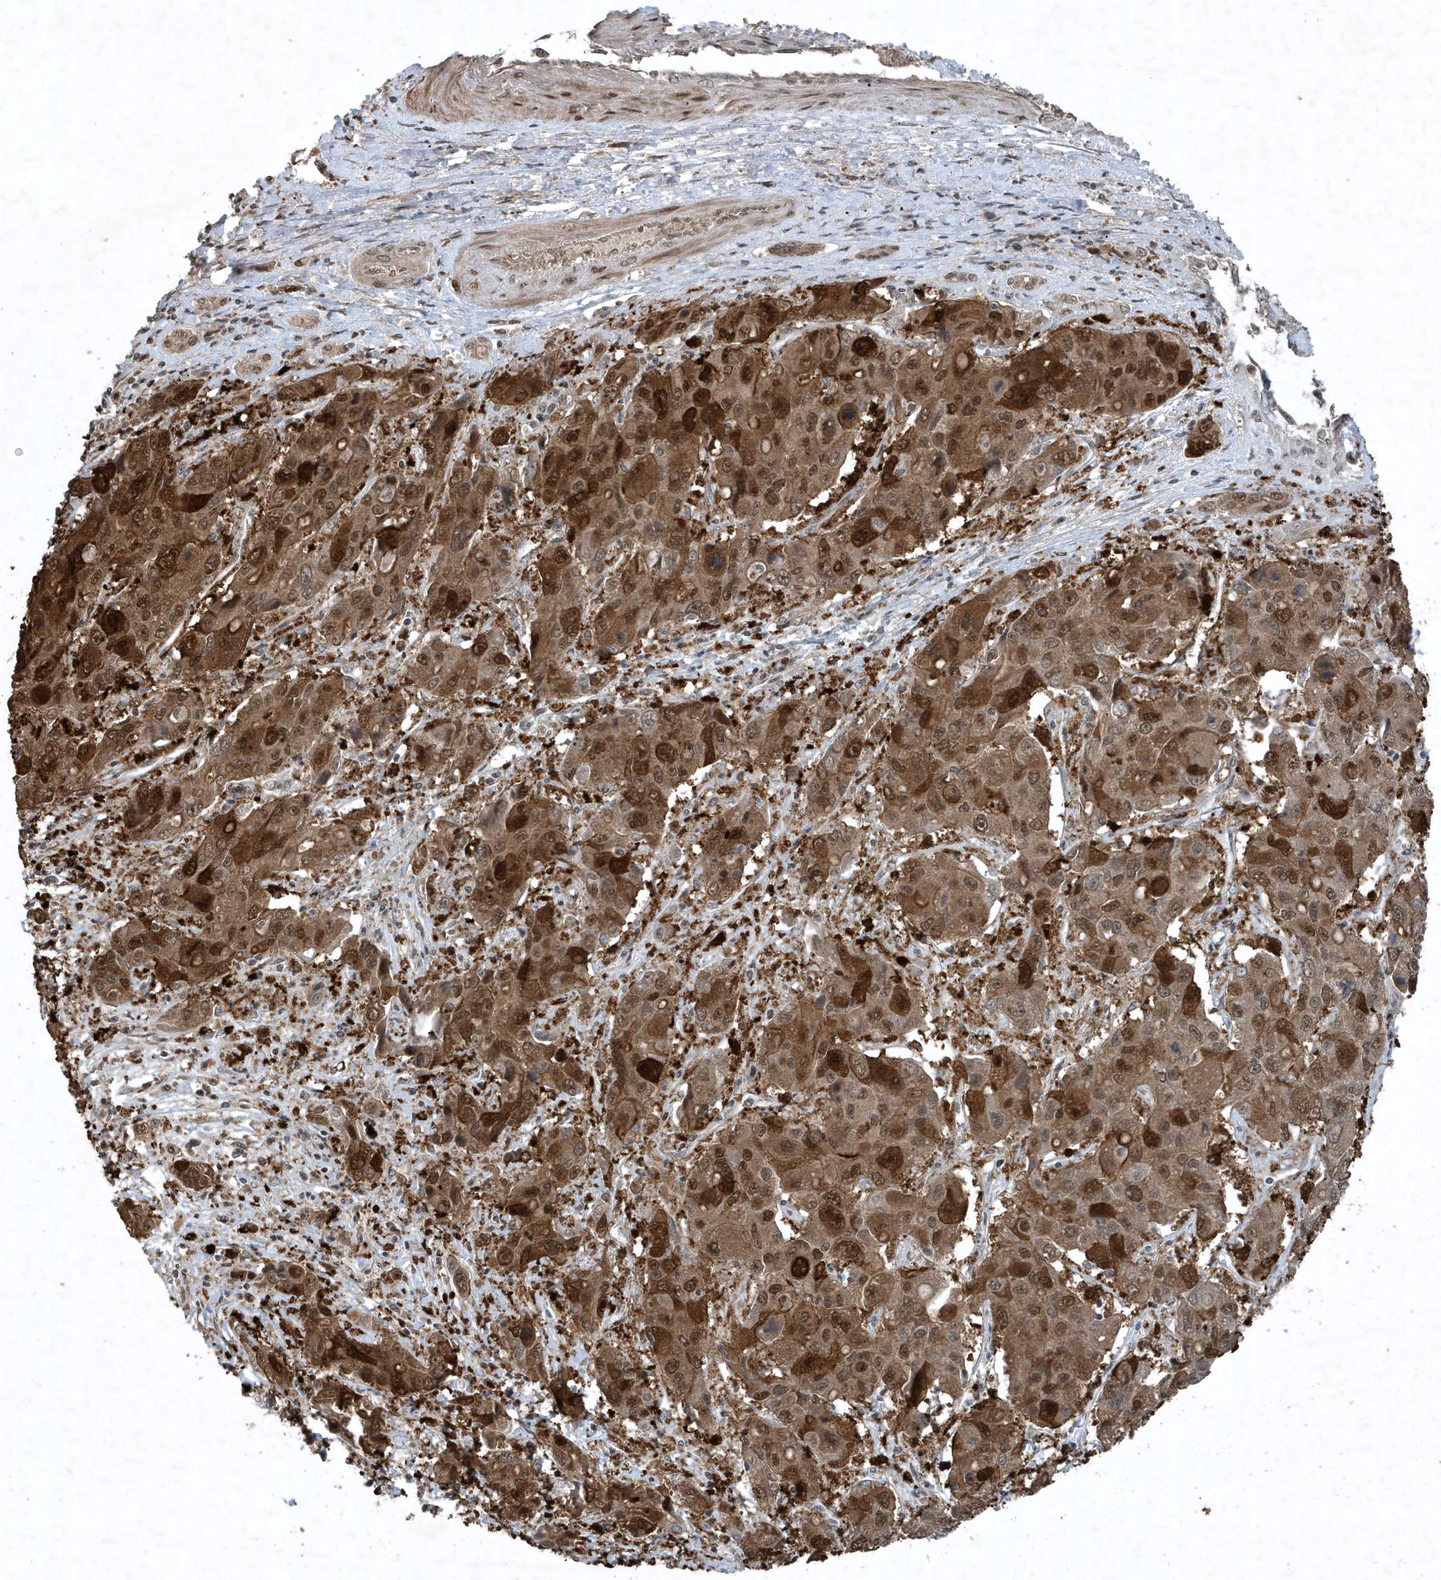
{"staining": {"intensity": "strong", "quantity": ">75%", "location": "cytoplasmic/membranous,nuclear"}, "tissue": "liver cancer", "cell_type": "Tumor cells", "image_type": "cancer", "snomed": [{"axis": "morphology", "description": "Cholangiocarcinoma"}, {"axis": "topography", "description": "Liver"}], "caption": "Liver cancer was stained to show a protein in brown. There is high levels of strong cytoplasmic/membranous and nuclear staining in about >75% of tumor cells. The staining was performed using DAB, with brown indicating positive protein expression. Nuclei are stained blue with hematoxylin.", "gene": "HSPA1A", "patient": {"sex": "male", "age": 67}}